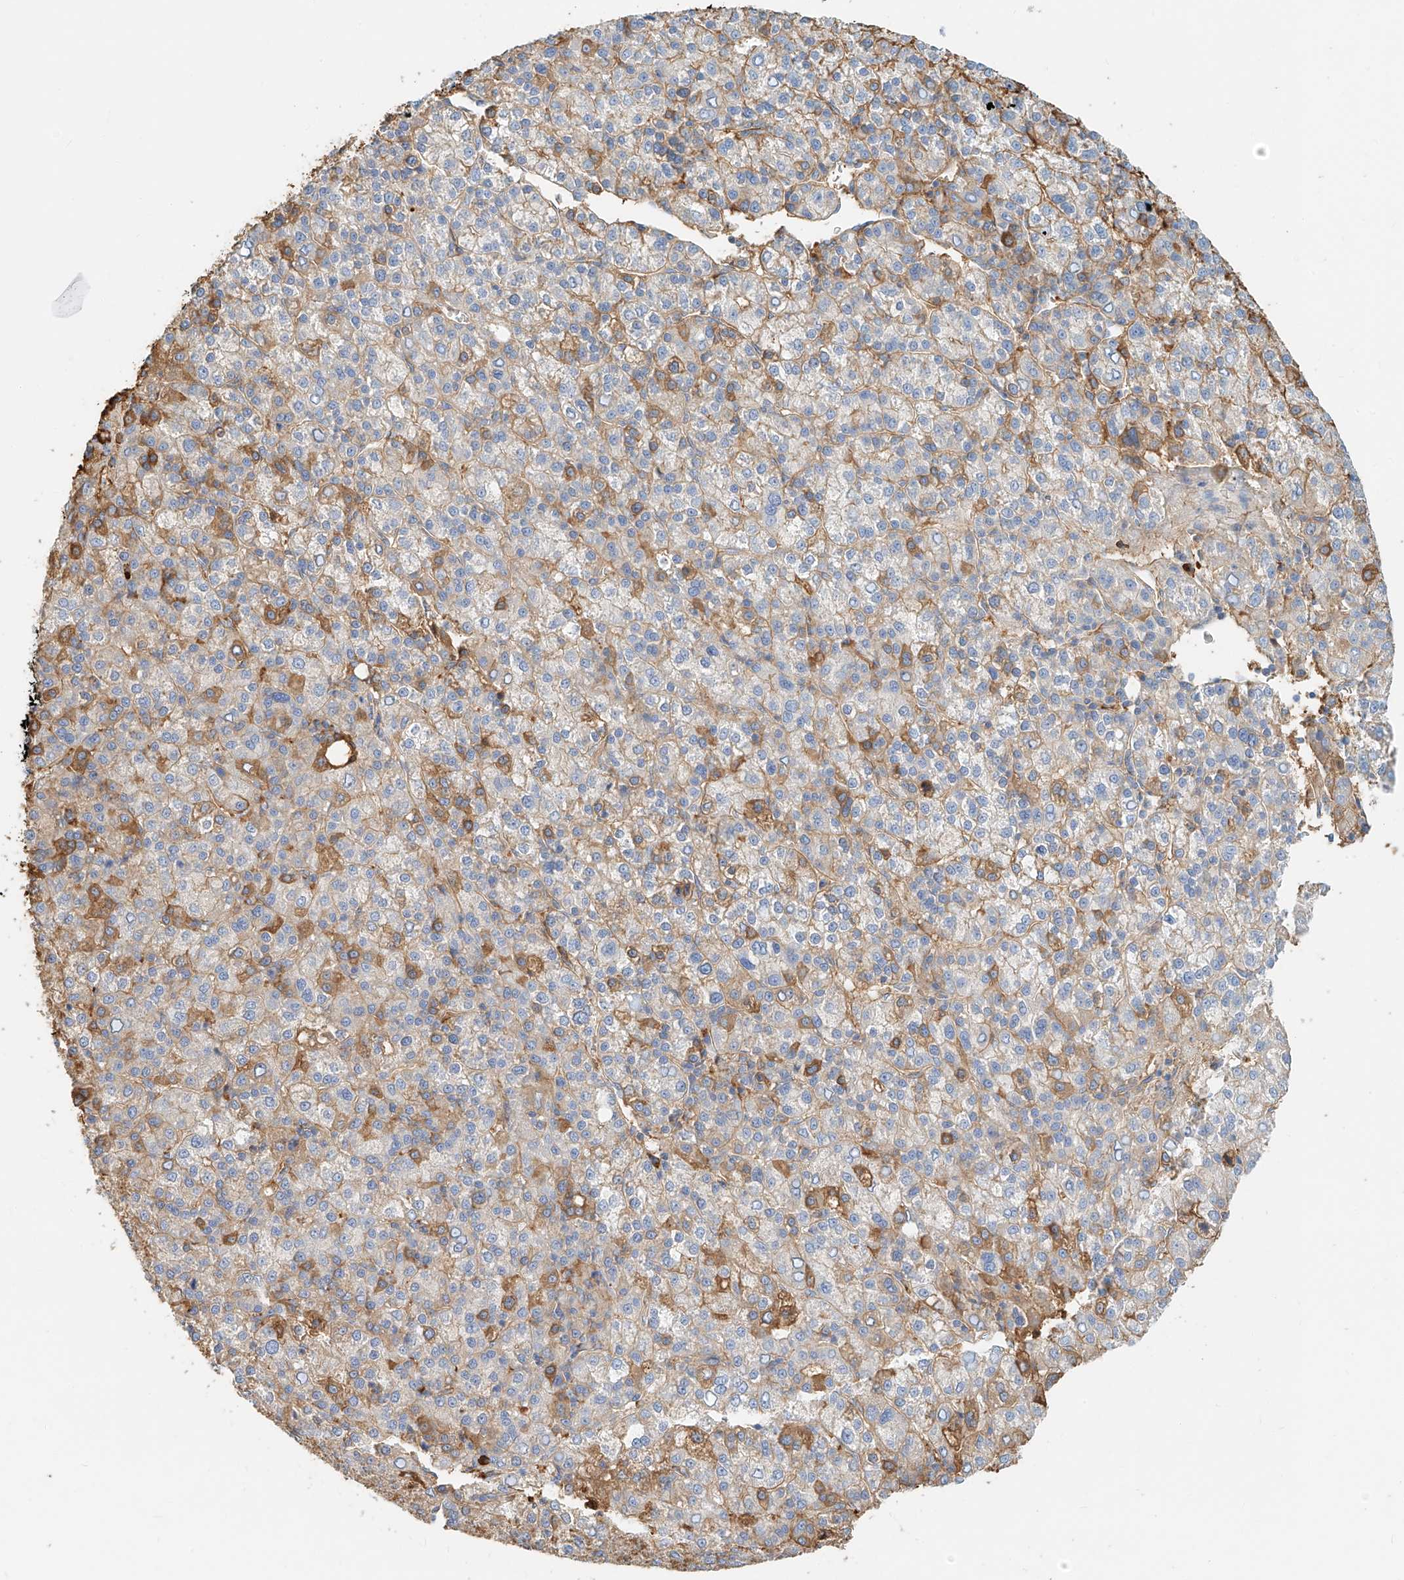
{"staining": {"intensity": "moderate", "quantity": "25%-75%", "location": "cytoplasmic/membranous"}, "tissue": "liver cancer", "cell_type": "Tumor cells", "image_type": "cancer", "snomed": [{"axis": "morphology", "description": "Carcinoma, Hepatocellular, NOS"}, {"axis": "topography", "description": "Liver"}], "caption": "Protein expression analysis of liver cancer reveals moderate cytoplasmic/membranous expression in about 25%-75% of tumor cells.", "gene": "ZFP30", "patient": {"sex": "female", "age": 58}}